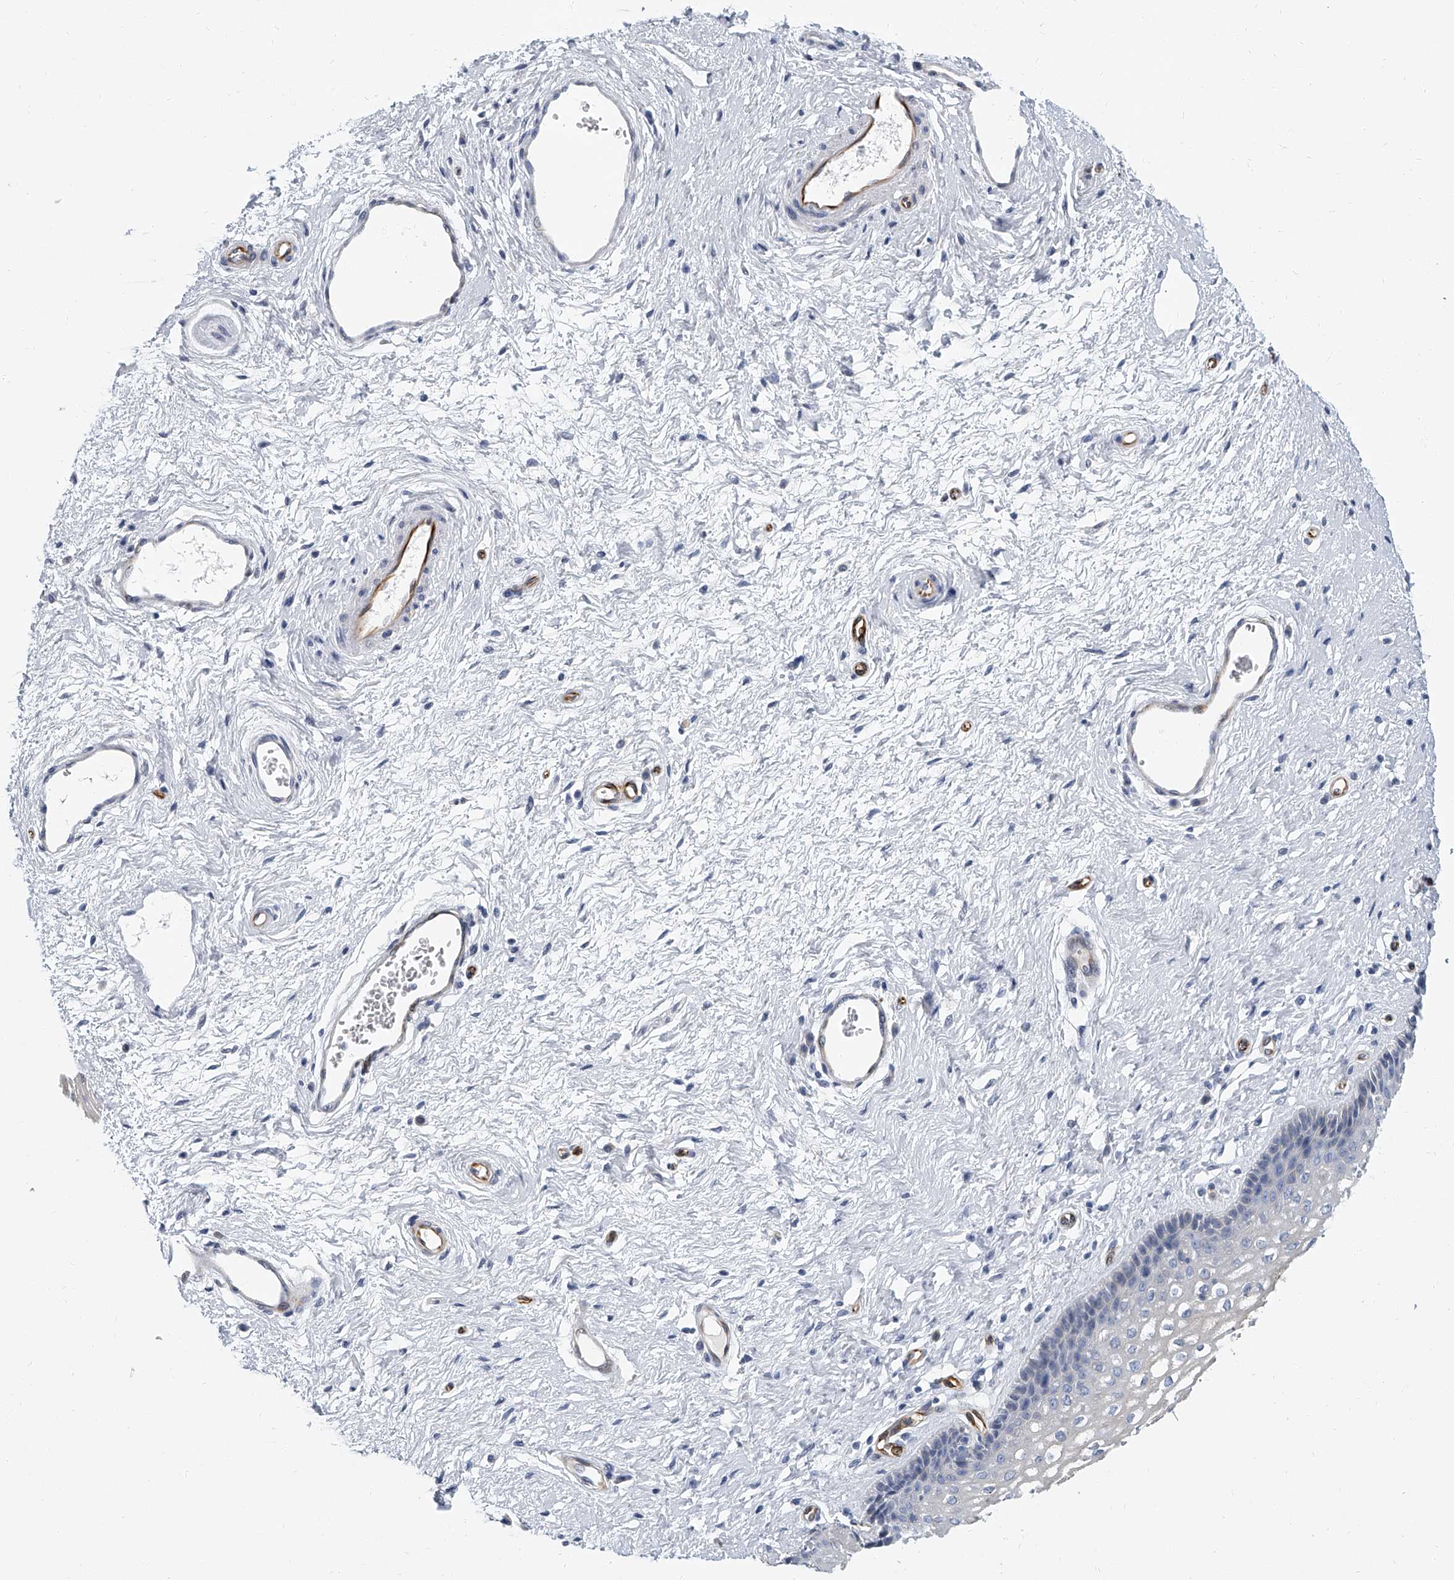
{"staining": {"intensity": "negative", "quantity": "none", "location": "none"}, "tissue": "vagina", "cell_type": "Squamous epithelial cells", "image_type": "normal", "snomed": [{"axis": "morphology", "description": "Normal tissue, NOS"}, {"axis": "topography", "description": "Vagina"}], "caption": "DAB (3,3'-diaminobenzidine) immunohistochemical staining of unremarkable human vagina displays no significant positivity in squamous epithelial cells. Brightfield microscopy of IHC stained with DAB (brown) and hematoxylin (blue), captured at high magnification.", "gene": "KIRREL1", "patient": {"sex": "female", "age": 46}}